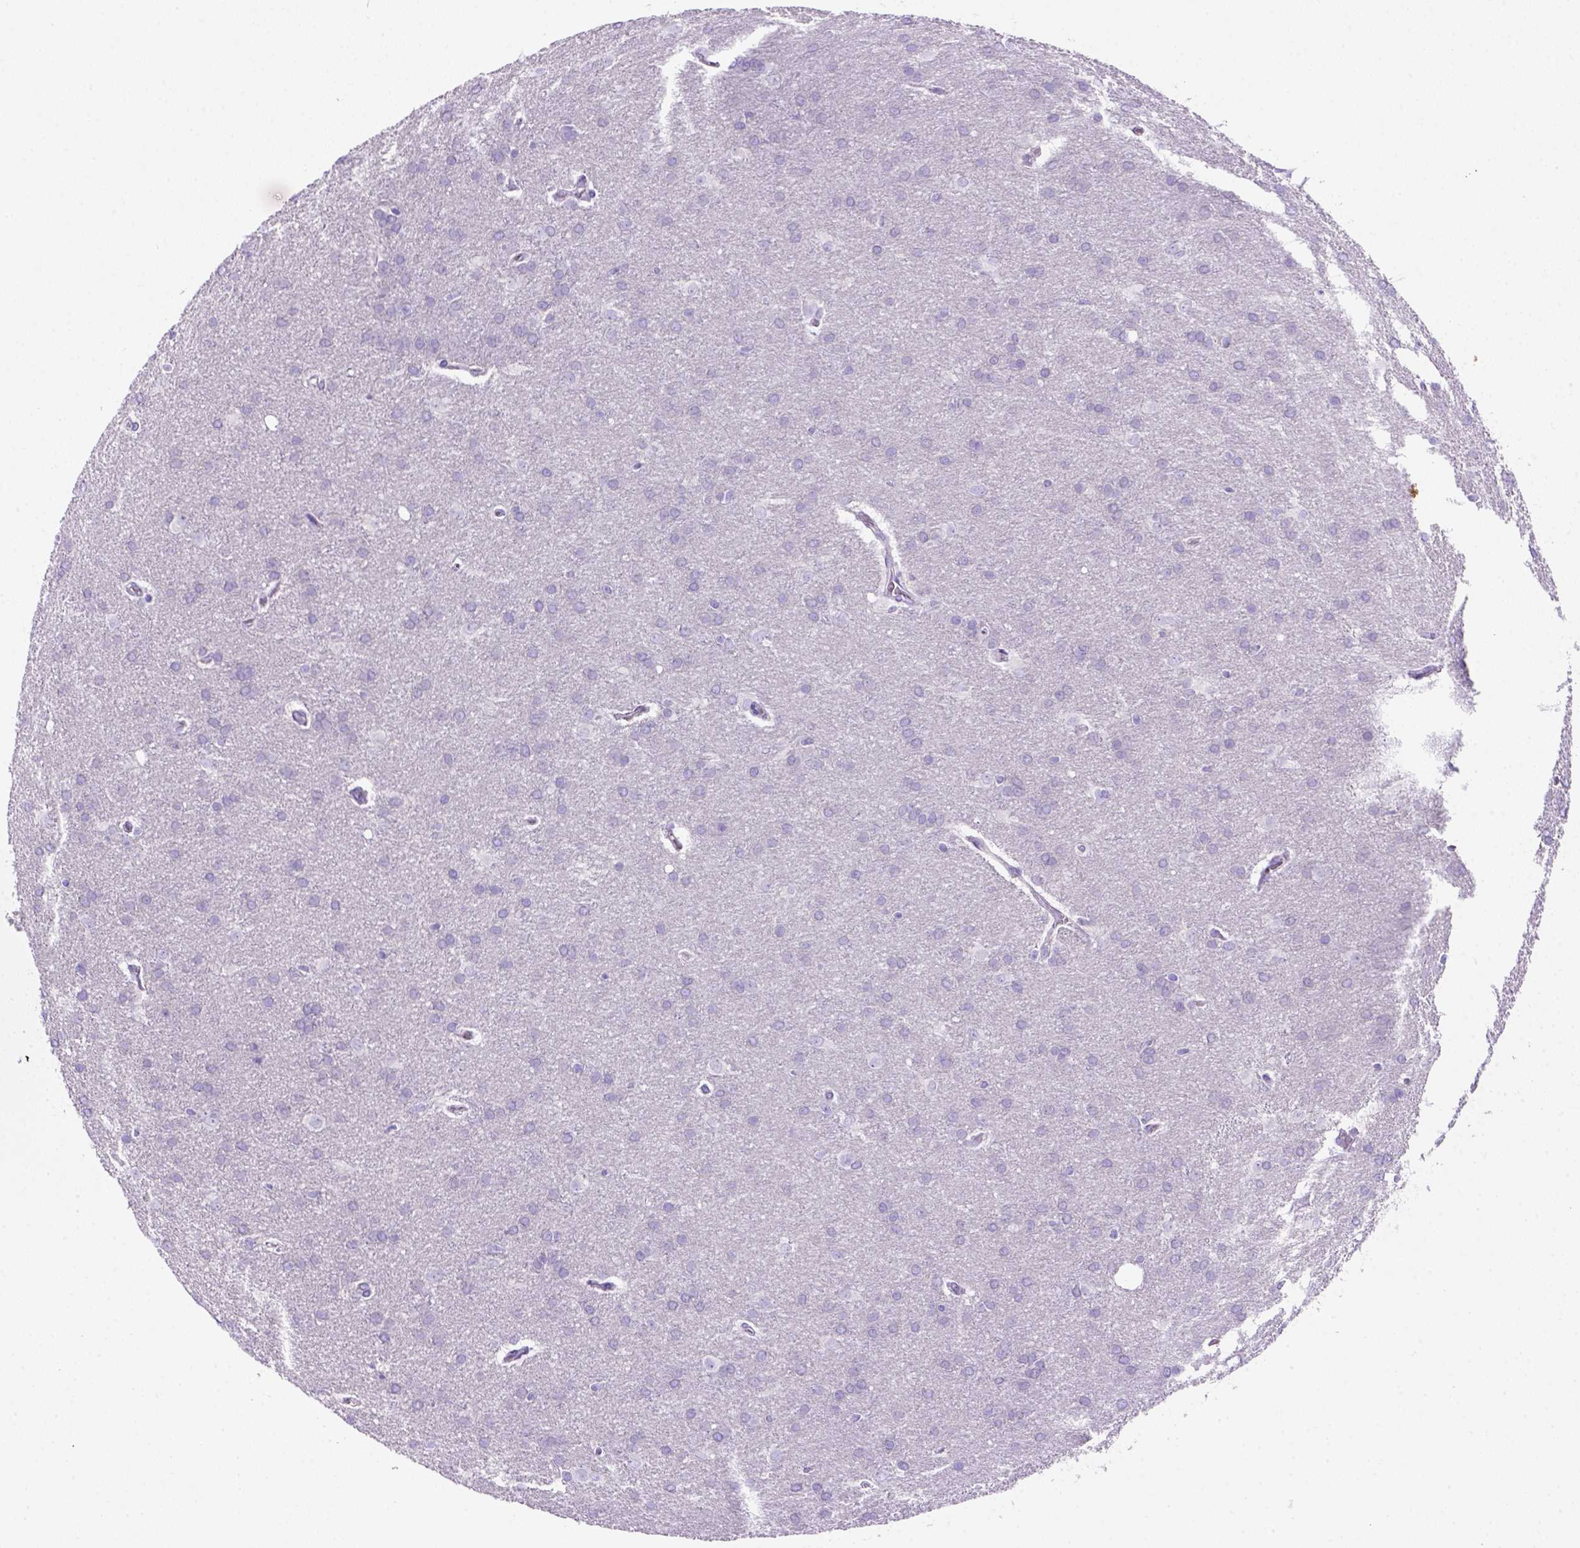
{"staining": {"intensity": "negative", "quantity": "none", "location": "none"}, "tissue": "glioma", "cell_type": "Tumor cells", "image_type": "cancer", "snomed": [{"axis": "morphology", "description": "Glioma, malignant, Low grade"}, {"axis": "topography", "description": "Brain"}], "caption": "Human glioma stained for a protein using immunohistochemistry displays no staining in tumor cells.", "gene": "SIRPD", "patient": {"sex": "female", "age": 32}}